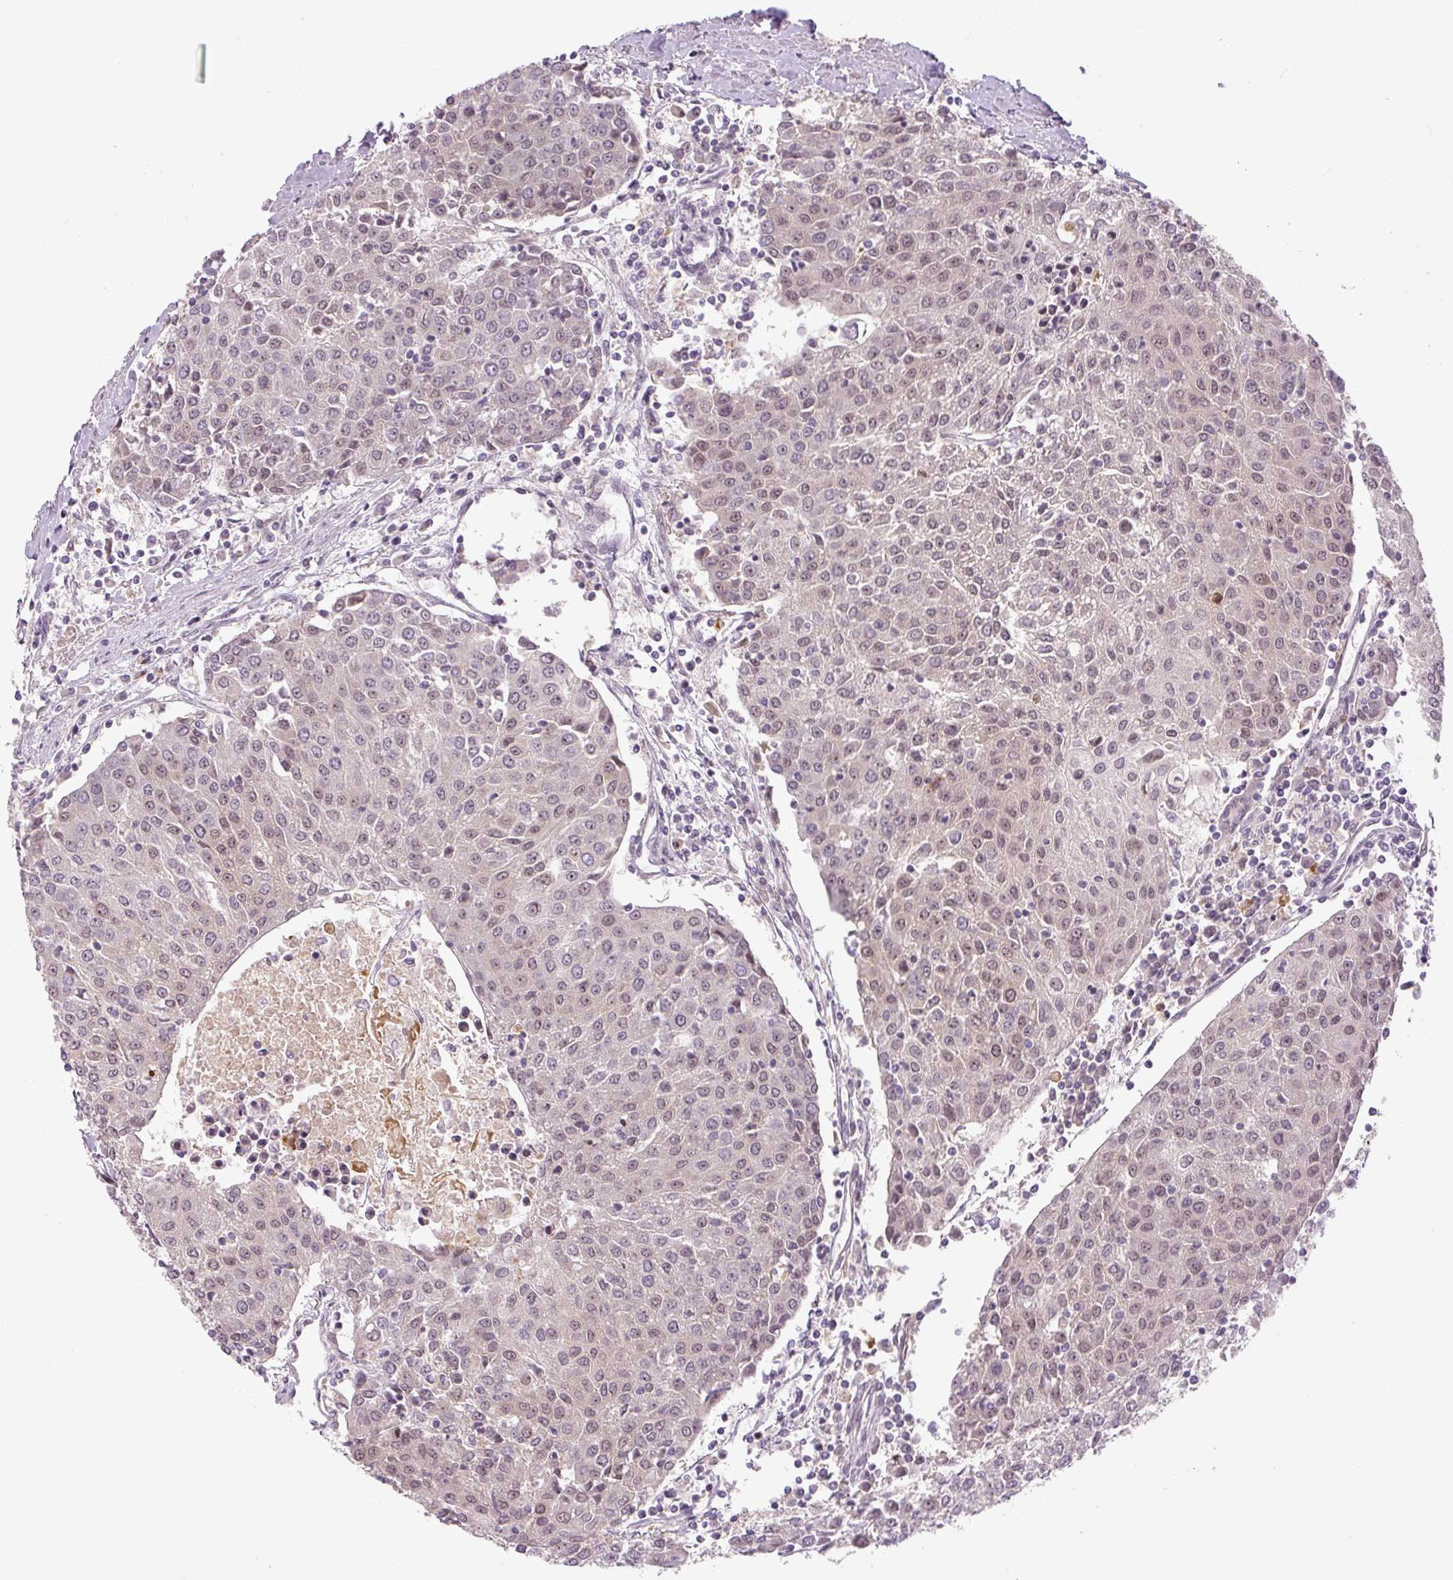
{"staining": {"intensity": "weak", "quantity": ">75%", "location": "nuclear"}, "tissue": "urothelial cancer", "cell_type": "Tumor cells", "image_type": "cancer", "snomed": [{"axis": "morphology", "description": "Urothelial carcinoma, High grade"}, {"axis": "topography", "description": "Urinary bladder"}], "caption": "Tumor cells display low levels of weak nuclear positivity in about >75% of cells in human urothelial cancer.", "gene": "SGF29", "patient": {"sex": "female", "age": 85}}